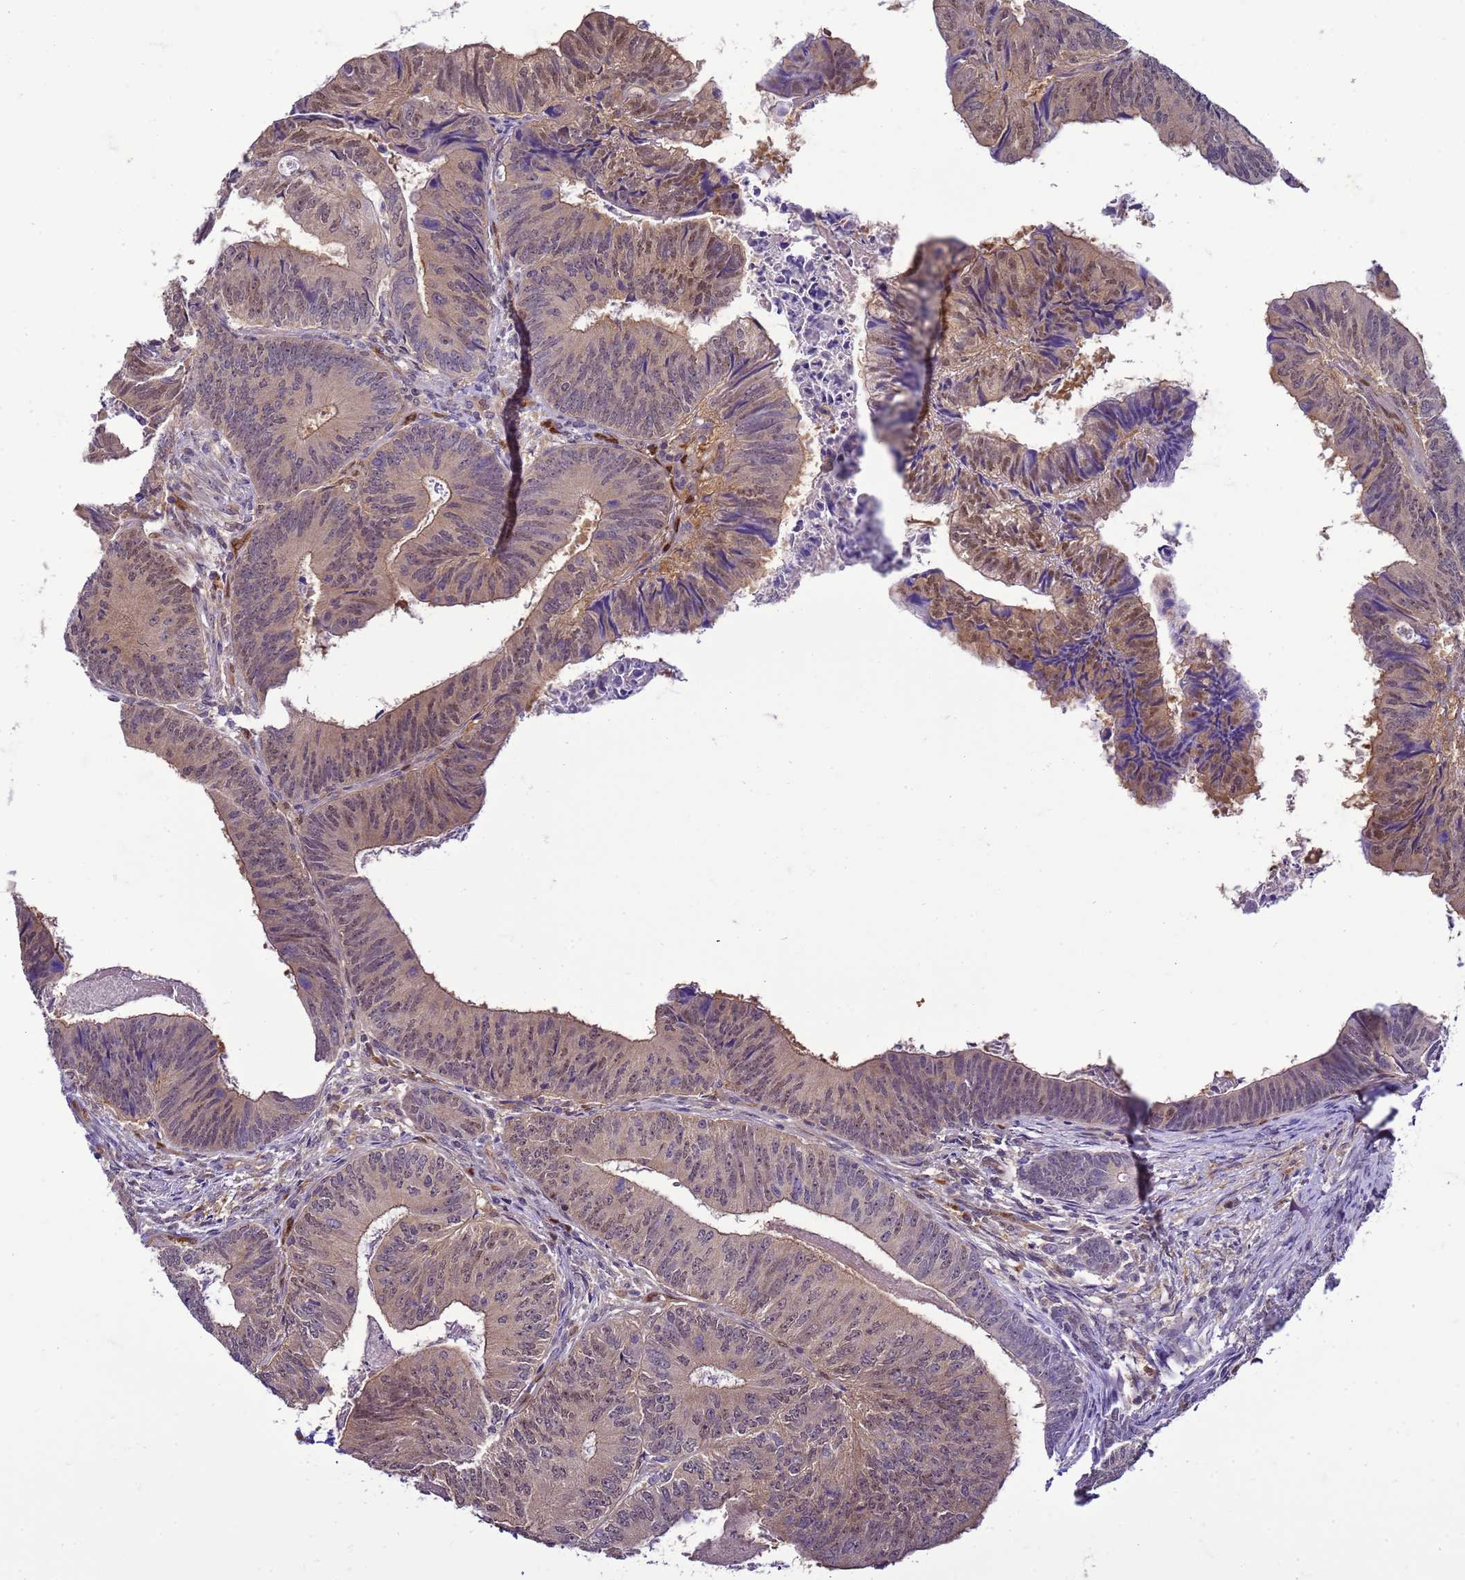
{"staining": {"intensity": "moderate", "quantity": ">75%", "location": "cytoplasmic/membranous,nuclear"}, "tissue": "colorectal cancer", "cell_type": "Tumor cells", "image_type": "cancer", "snomed": [{"axis": "morphology", "description": "Adenocarcinoma, NOS"}, {"axis": "topography", "description": "Colon"}], "caption": "Immunohistochemical staining of adenocarcinoma (colorectal) shows medium levels of moderate cytoplasmic/membranous and nuclear staining in about >75% of tumor cells.", "gene": "DDI2", "patient": {"sex": "female", "age": 67}}